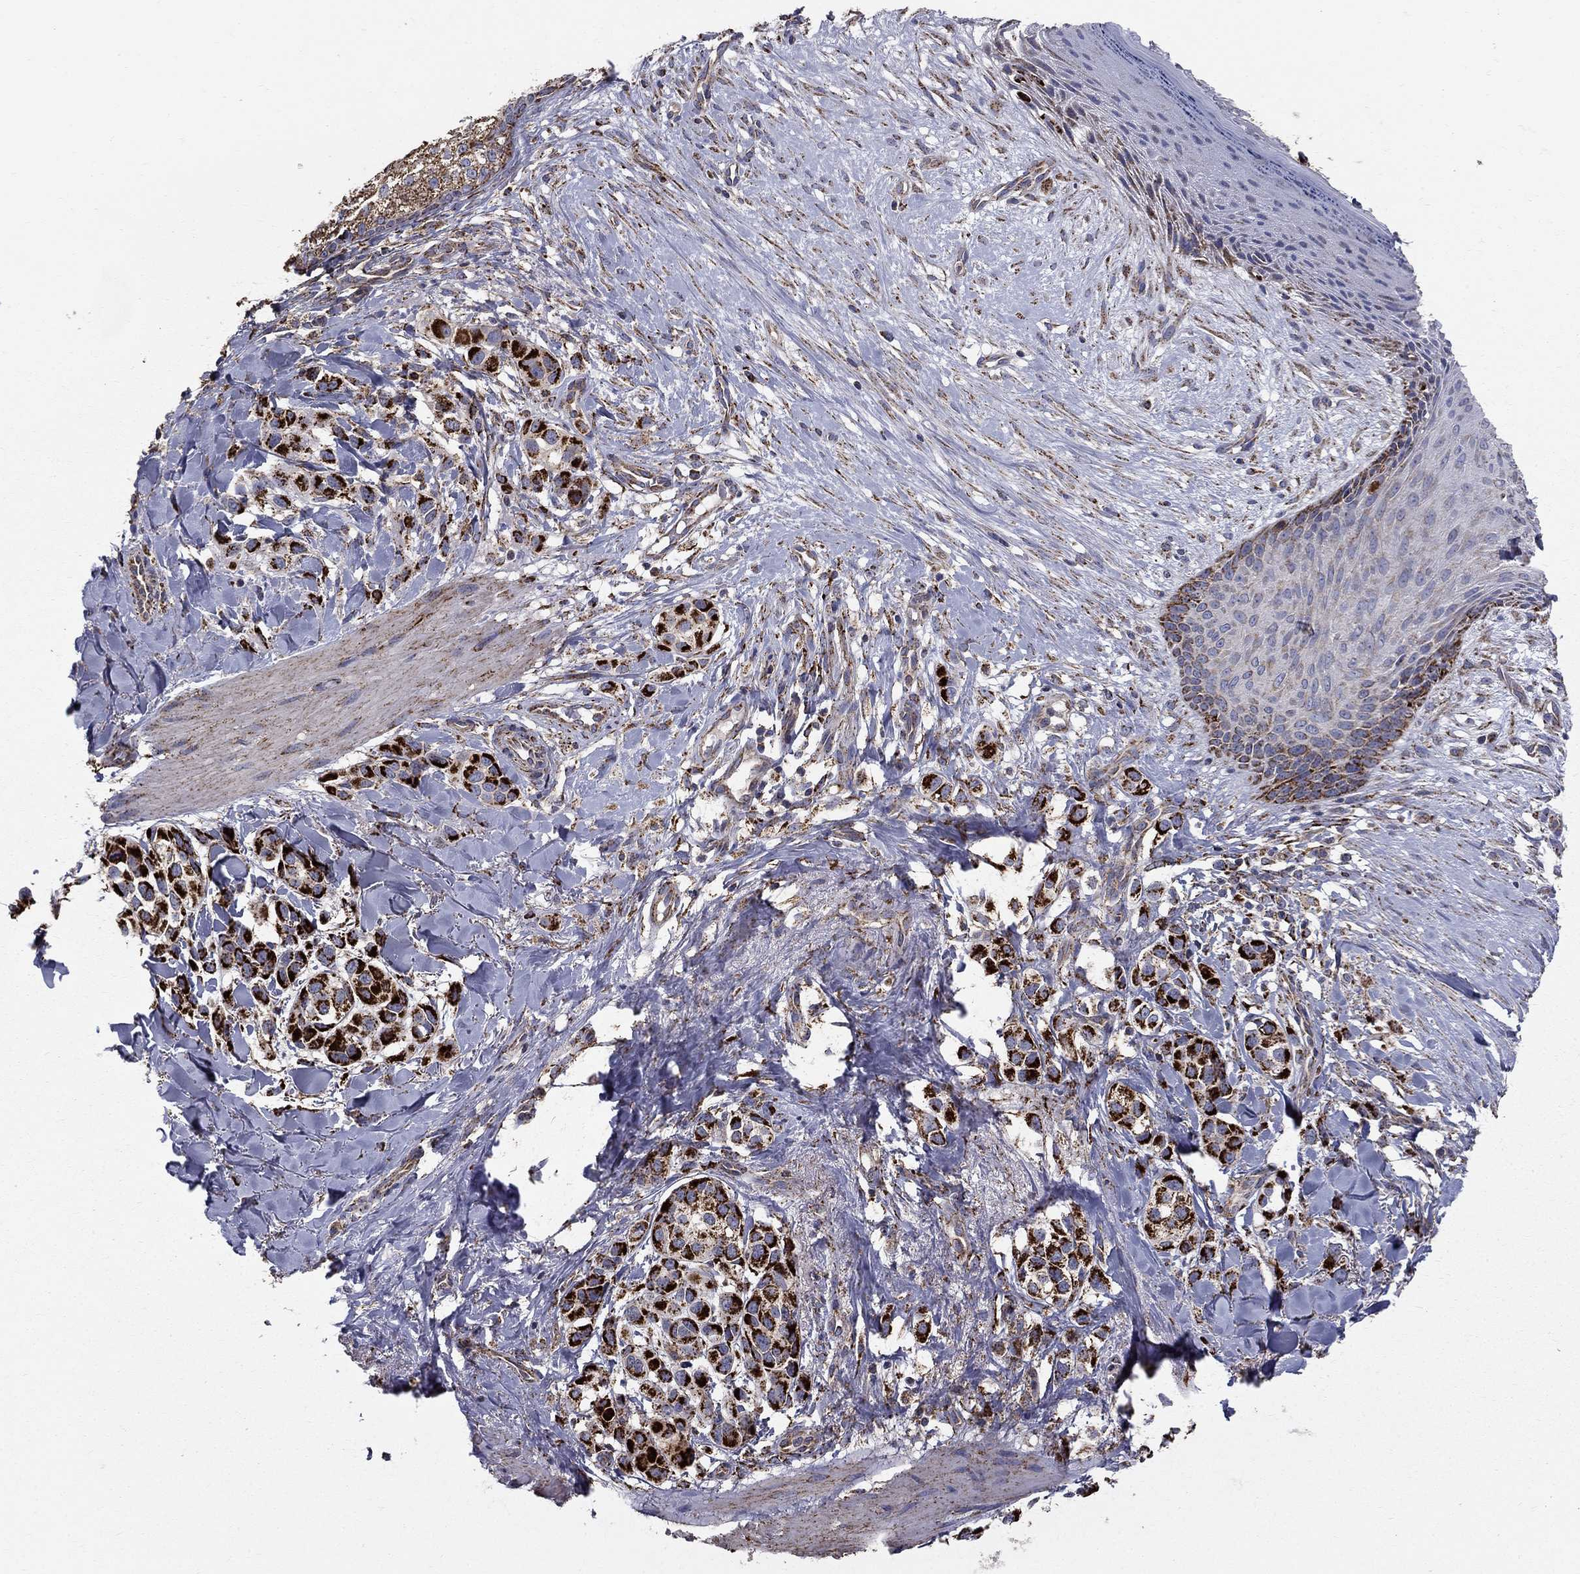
{"staining": {"intensity": "strong", "quantity": ">75%", "location": "cytoplasmic/membranous"}, "tissue": "melanoma", "cell_type": "Tumor cells", "image_type": "cancer", "snomed": [{"axis": "morphology", "description": "Malignant melanoma, NOS"}, {"axis": "topography", "description": "Skin"}], "caption": "Brown immunohistochemical staining in malignant melanoma demonstrates strong cytoplasmic/membranous positivity in about >75% of tumor cells.", "gene": "GCSH", "patient": {"sex": "male", "age": 57}}